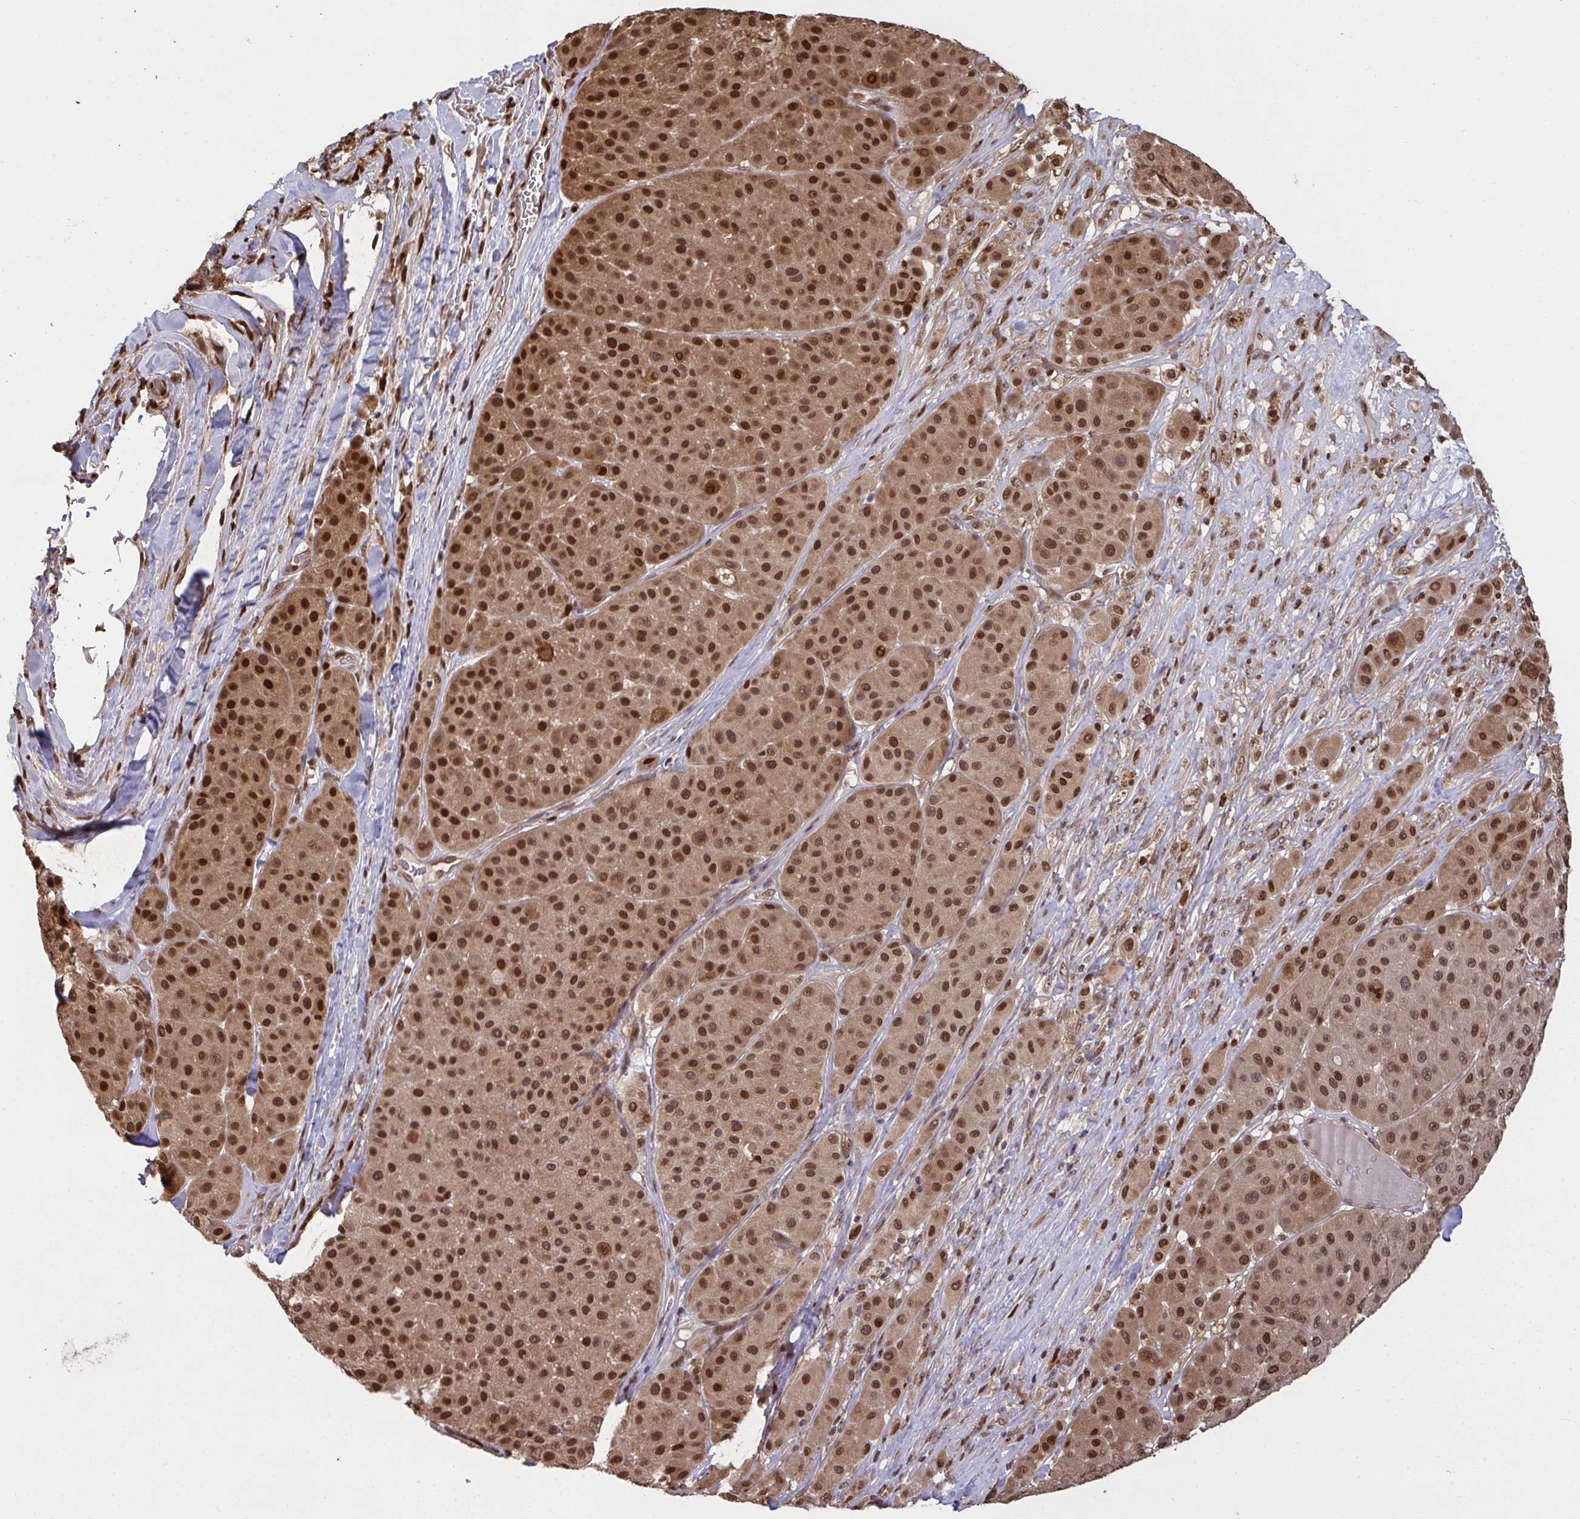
{"staining": {"intensity": "strong", "quantity": ">75%", "location": "cytoplasmic/membranous,nuclear"}, "tissue": "melanoma", "cell_type": "Tumor cells", "image_type": "cancer", "snomed": [{"axis": "morphology", "description": "Malignant melanoma, Metastatic site"}, {"axis": "topography", "description": "Smooth muscle"}], "caption": "About >75% of tumor cells in human malignant melanoma (metastatic site) display strong cytoplasmic/membranous and nuclear protein staining as visualized by brown immunohistochemical staining.", "gene": "UXT", "patient": {"sex": "male", "age": 41}}